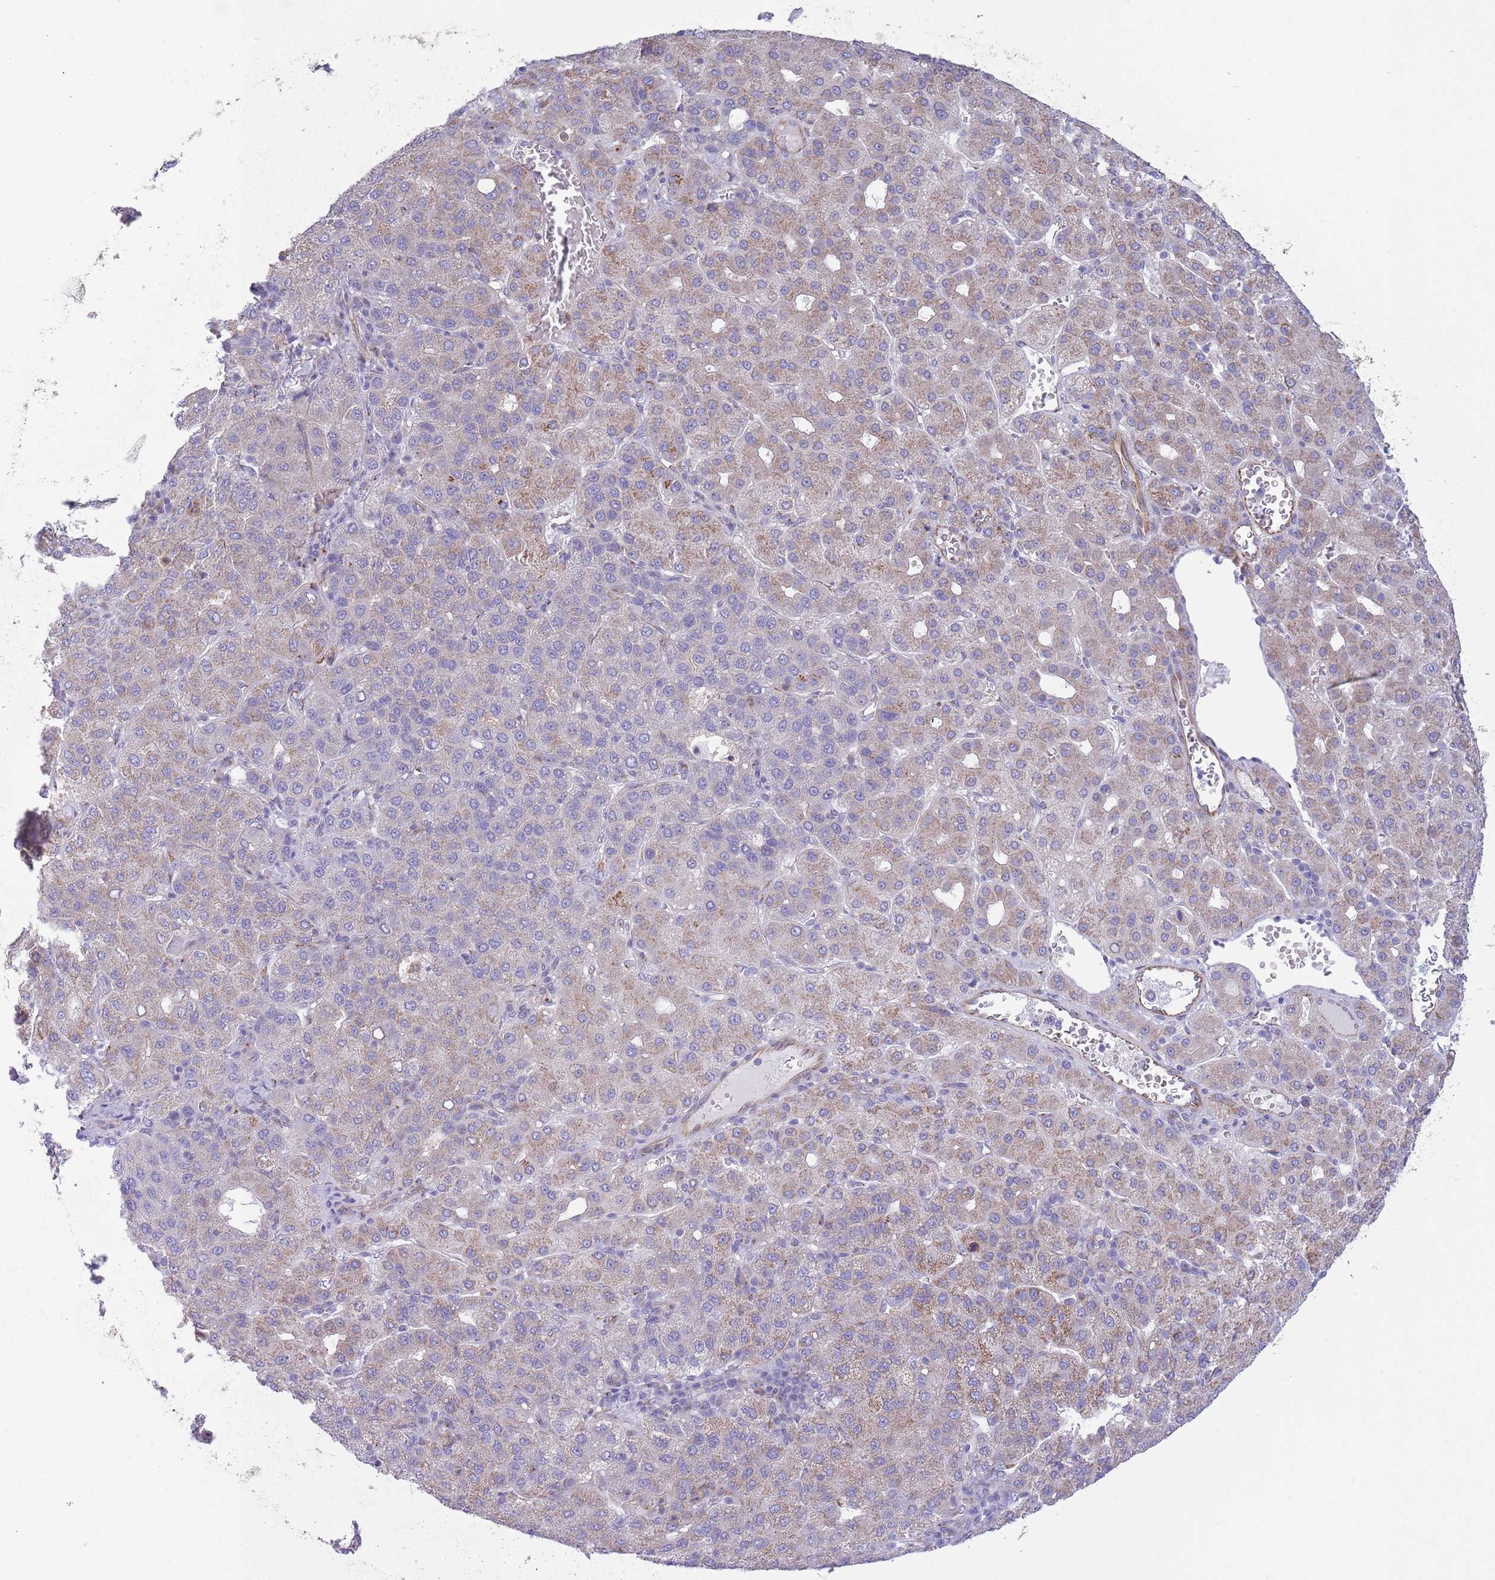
{"staining": {"intensity": "weak", "quantity": ">75%", "location": "cytoplasmic/membranous"}, "tissue": "liver cancer", "cell_type": "Tumor cells", "image_type": "cancer", "snomed": [{"axis": "morphology", "description": "Carcinoma, Hepatocellular, NOS"}, {"axis": "topography", "description": "Liver"}], "caption": "Human liver cancer (hepatocellular carcinoma) stained with a brown dye exhibits weak cytoplasmic/membranous positive staining in about >75% of tumor cells.", "gene": "C20orf96", "patient": {"sex": "male", "age": 65}}